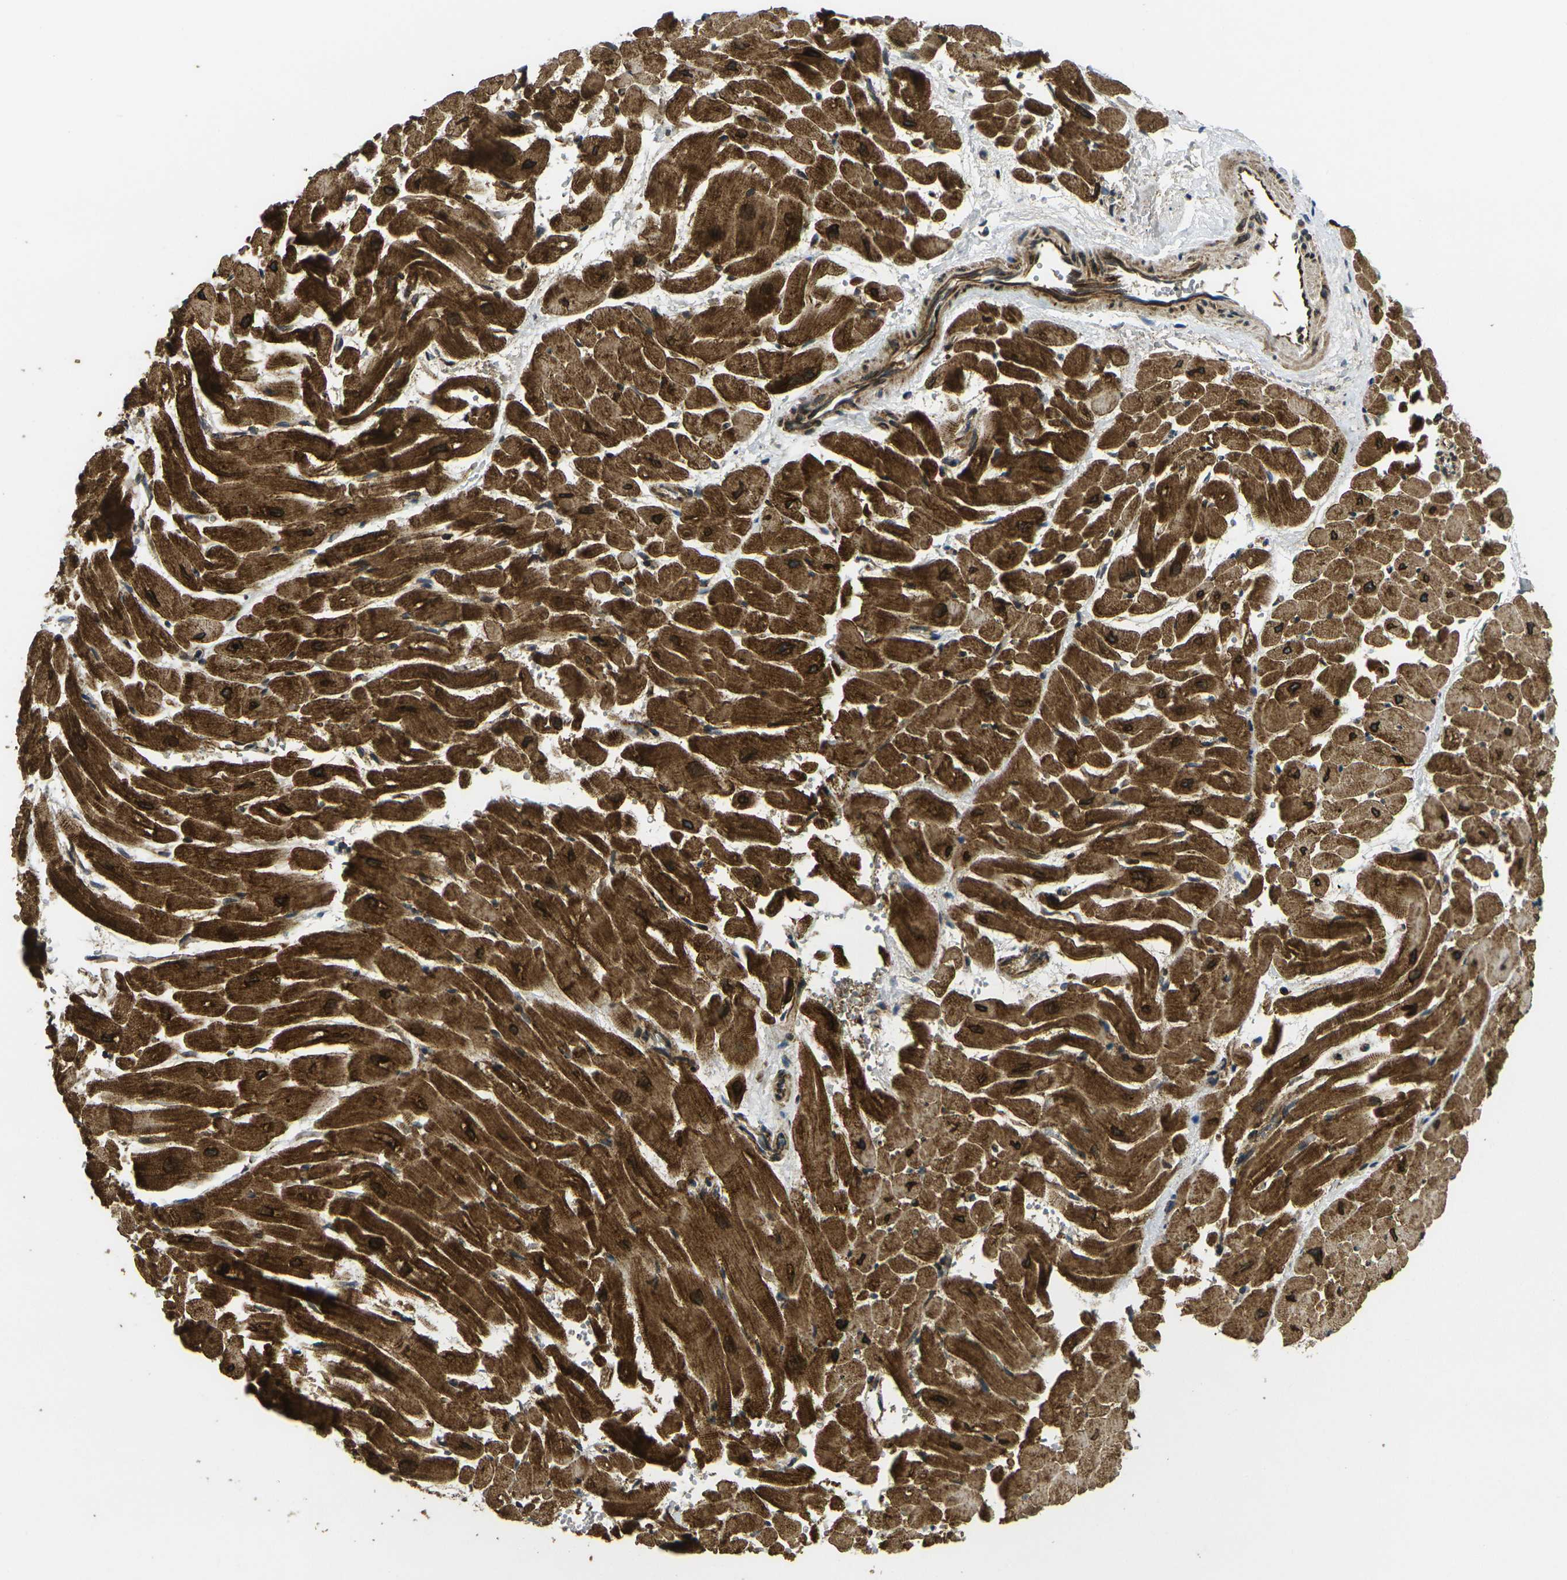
{"staining": {"intensity": "strong", "quantity": ">75%", "location": "cytoplasmic/membranous"}, "tissue": "heart muscle", "cell_type": "Cardiomyocytes", "image_type": "normal", "snomed": [{"axis": "morphology", "description": "Normal tissue, NOS"}, {"axis": "topography", "description": "Heart"}], "caption": "Protein expression analysis of normal heart muscle reveals strong cytoplasmic/membranous expression in about >75% of cardiomyocytes. The protein is stained brown, and the nuclei are stained in blue (DAB IHC with brightfield microscopy, high magnification).", "gene": "FUT11", "patient": {"sex": "male", "age": 45}}